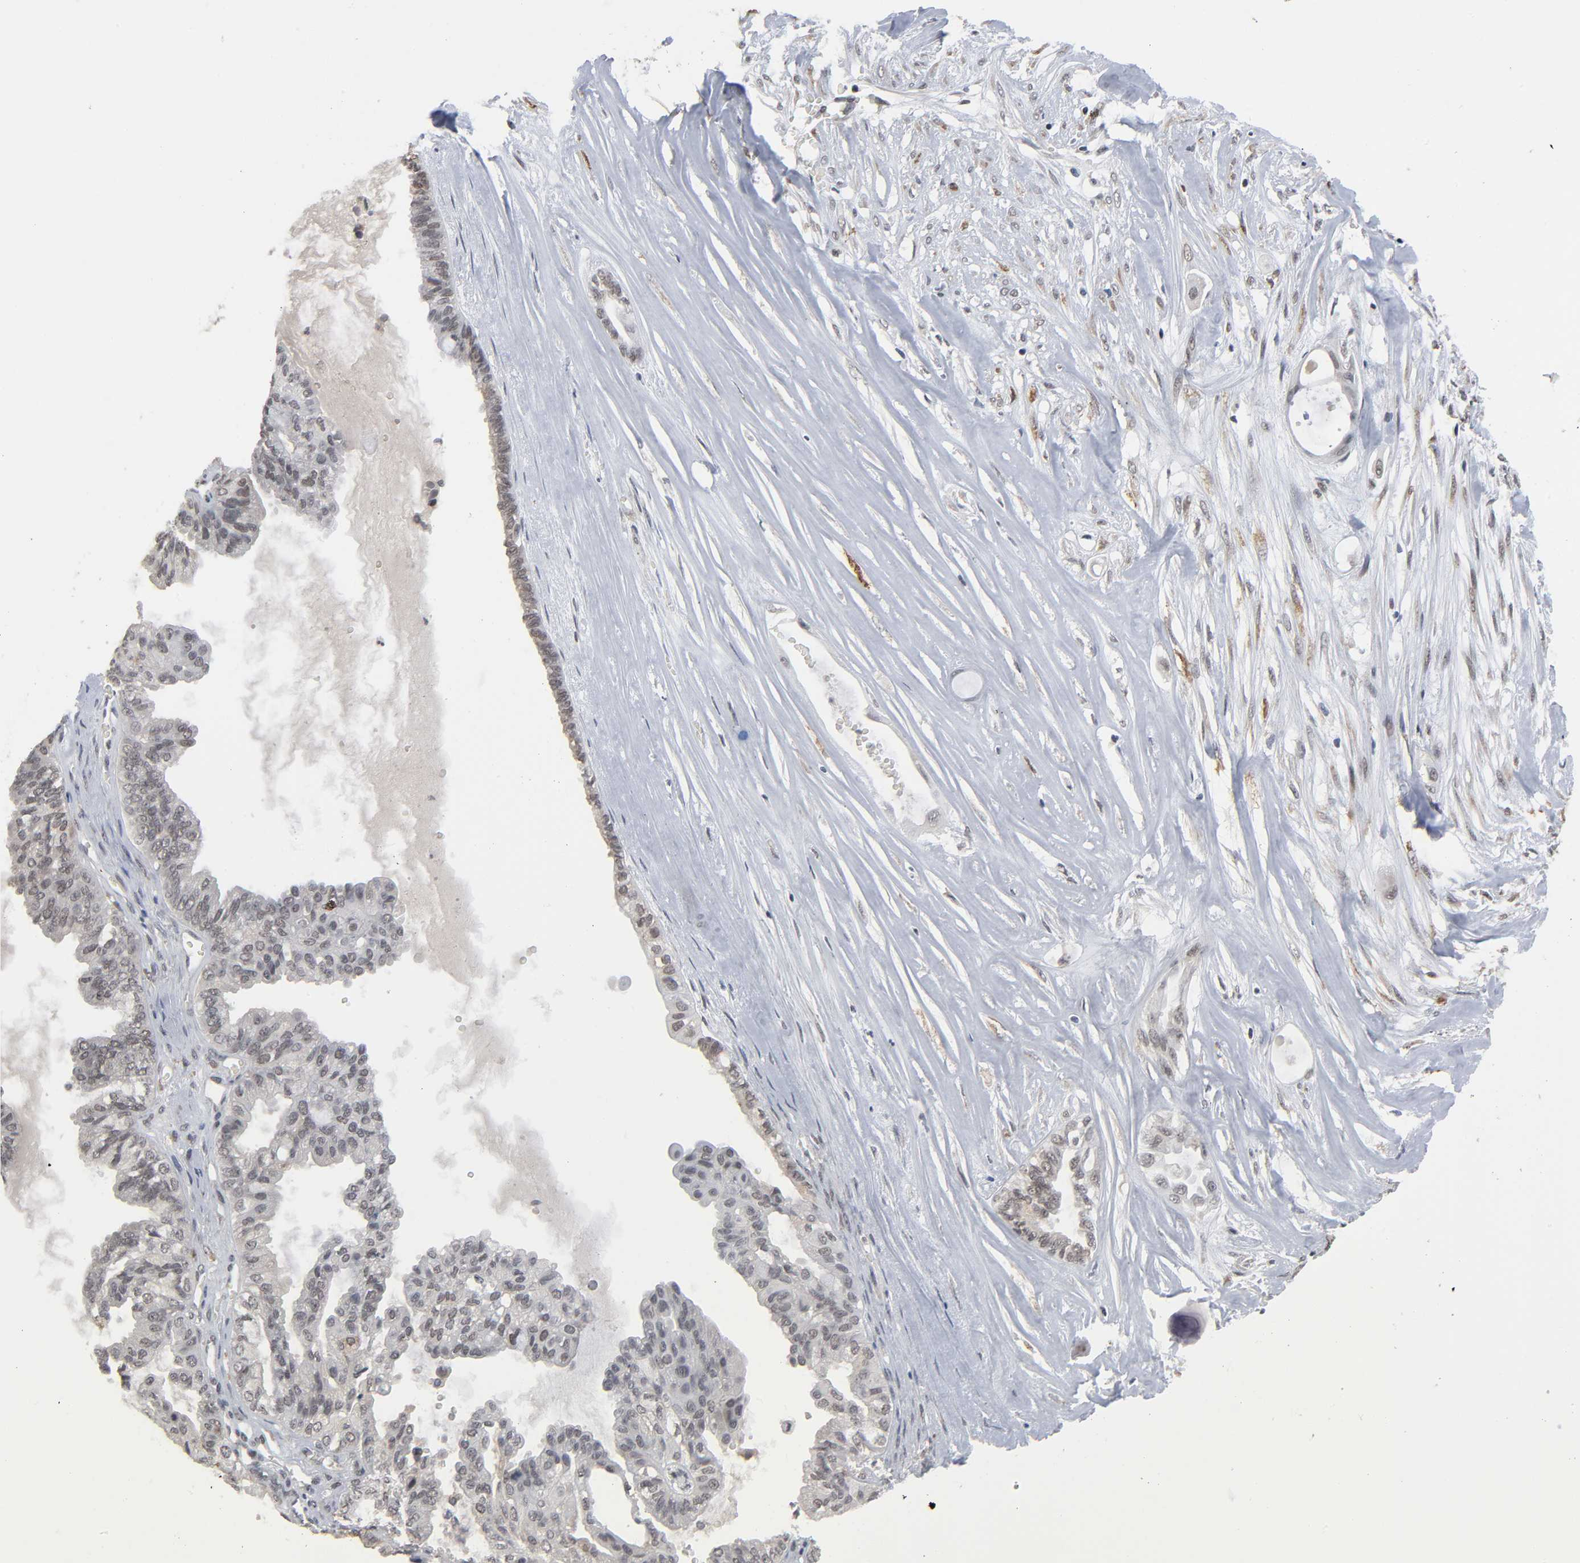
{"staining": {"intensity": "weak", "quantity": "25%-75%", "location": "cytoplasmic/membranous,nuclear"}, "tissue": "ovarian cancer", "cell_type": "Tumor cells", "image_type": "cancer", "snomed": [{"axis": "morphology", "description": "Carcinoma, NOS"}, {"axis": "morphology", "description": "Carcinoma, endometroid"}, {"axis": "topography", "description": "Ovary"}], "caption": "Protein expression analysis of carcinoma (ovarian) exhibits weak cytoplasmic/membranous and nuclear positivity in approximately 25%-75% of tumor cells.", "gene": "ZNF384", "patient": {"sex": "female", "age": 50}}